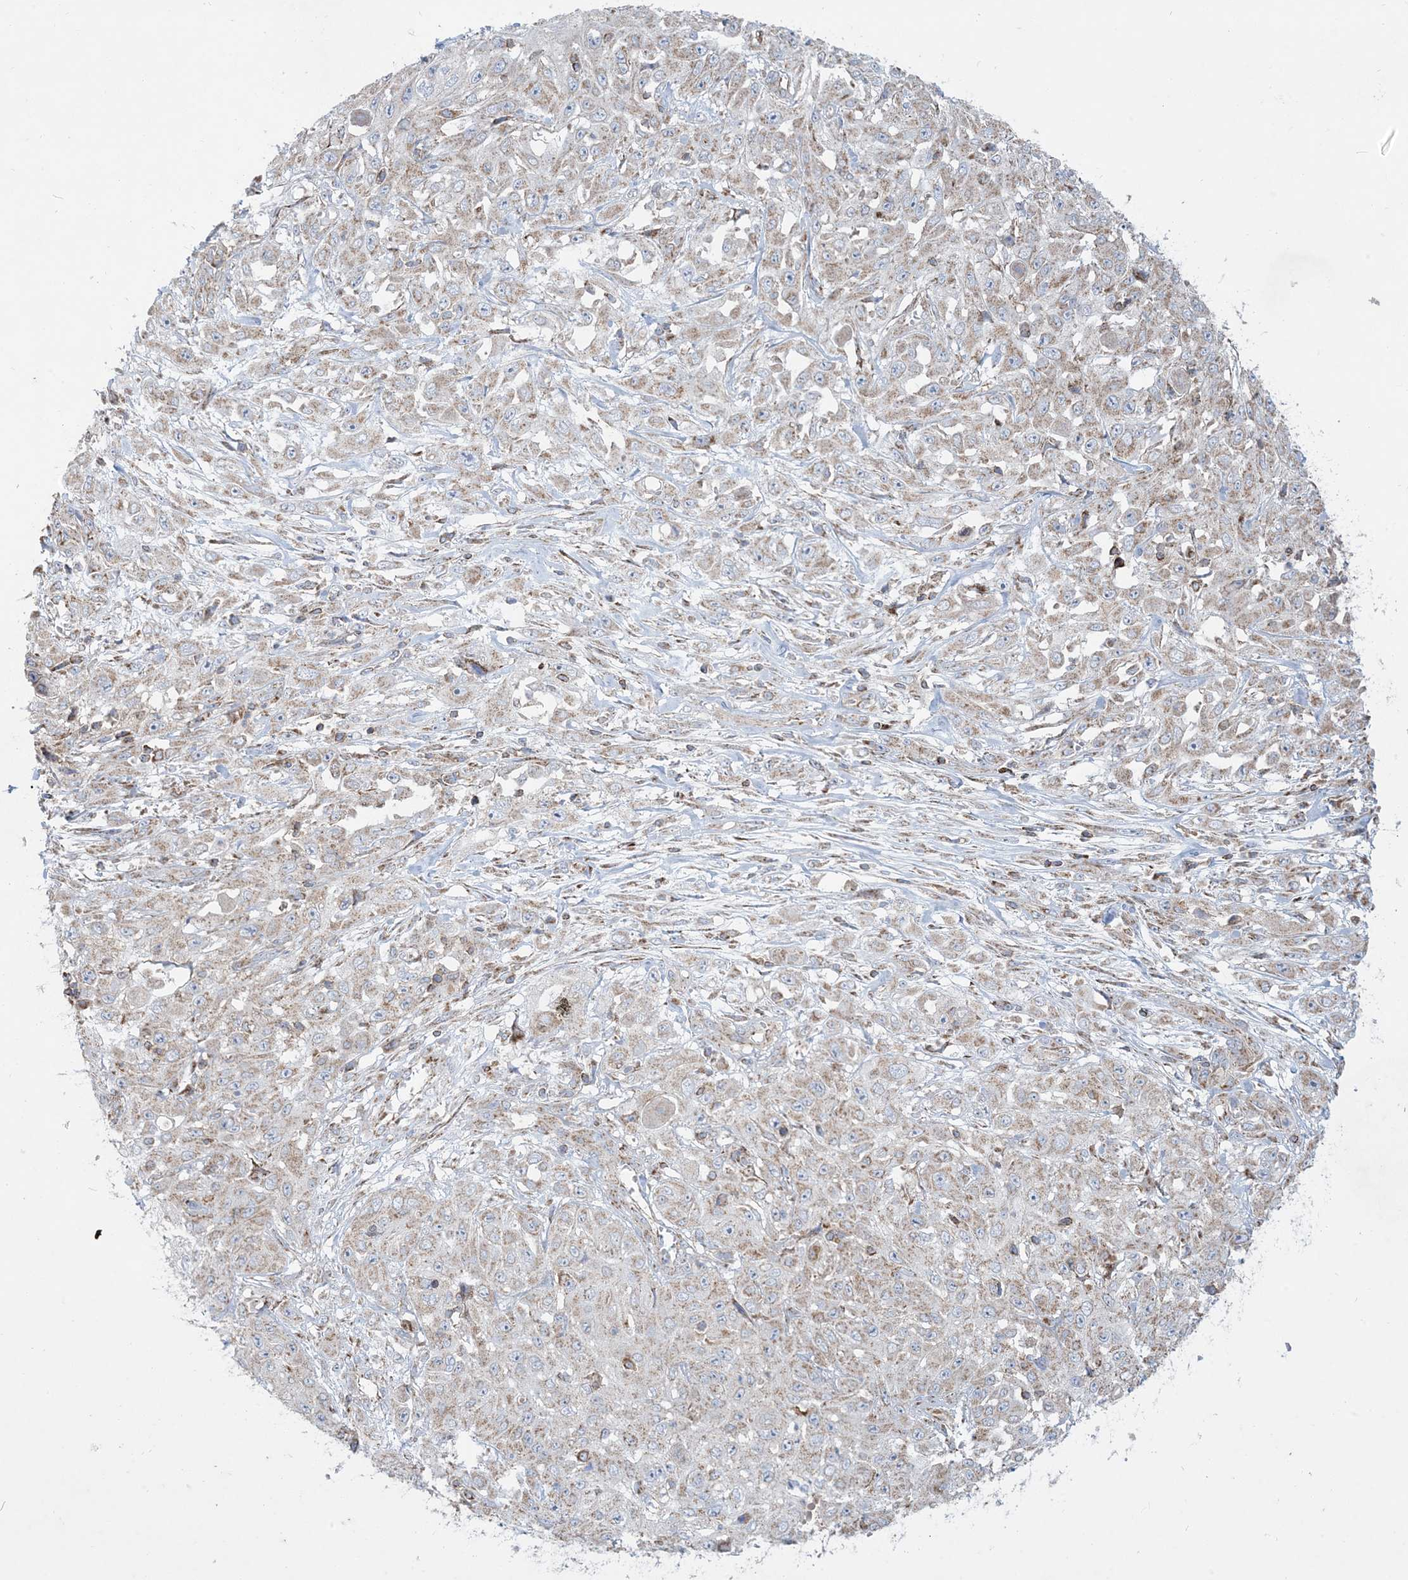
{"staining": {"intensity": "weak", "quantity": "25%-75%", "location": "cytoplasmic/membranous"}, "tissue": "skin cancer", "cell_type": "Tumor cells", "image_type": "cancer", "snomed": [{"axis": "morphology", "description": "Squamous cell carcinoma, NOS"}, {"axis": "morphology", "description": "Squamous cell carcinoma, metastatic, NOS"}, {"axis": "topography", "description": "Skin"}, {"axis": "topography", "description": "Lymph node"}], "caption": "A brown stain highlights weak cytoplasmic/membranous positivity of a protein in skin cancer tumor cells.", "gene": "BEND4", "patient": {"sex": "male", "age": 75}}